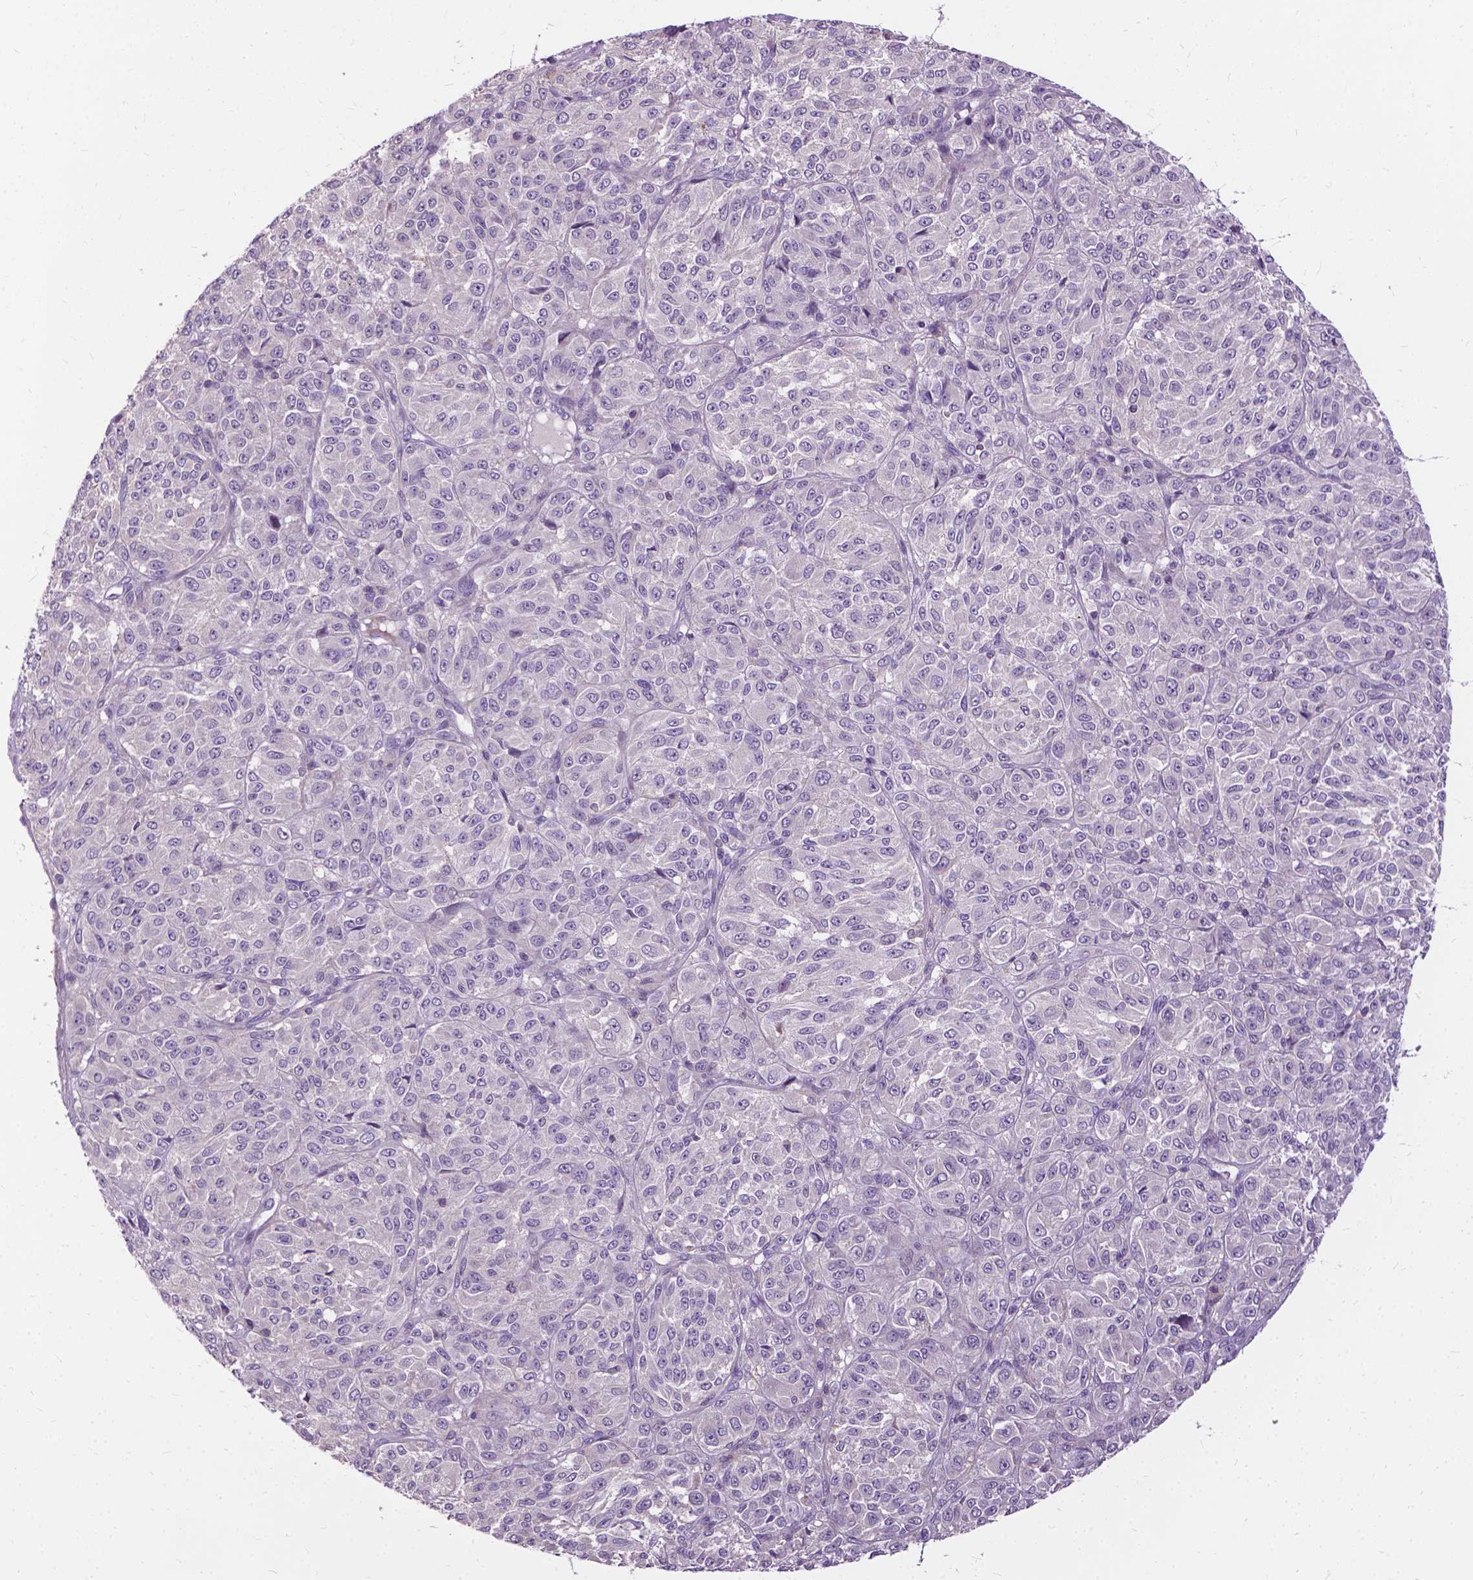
{"staining": {"intensity": "negative", "quantity": "none", "location": "none"}, "tissue": "melanoma", "cell_type": "Tumor cells", "image_type": "cancer", "snomed": [{"axis": "morphology", "description": "Malignant melanoma, Metastatic site"}, {"axis": "topography", "description": "Brain"}], "caption": "IHC of malignant melanoma (metastatic site) exhibits no positivity in tumor cells. (Stains: DAB (3,3'-diaminobenzidine) IHC with hematoxylin counter stain, Microscopy: brightfield microscopy at high magnification).", "gene": "JAK3", "patient": {"sex": "female", "age": 56}}